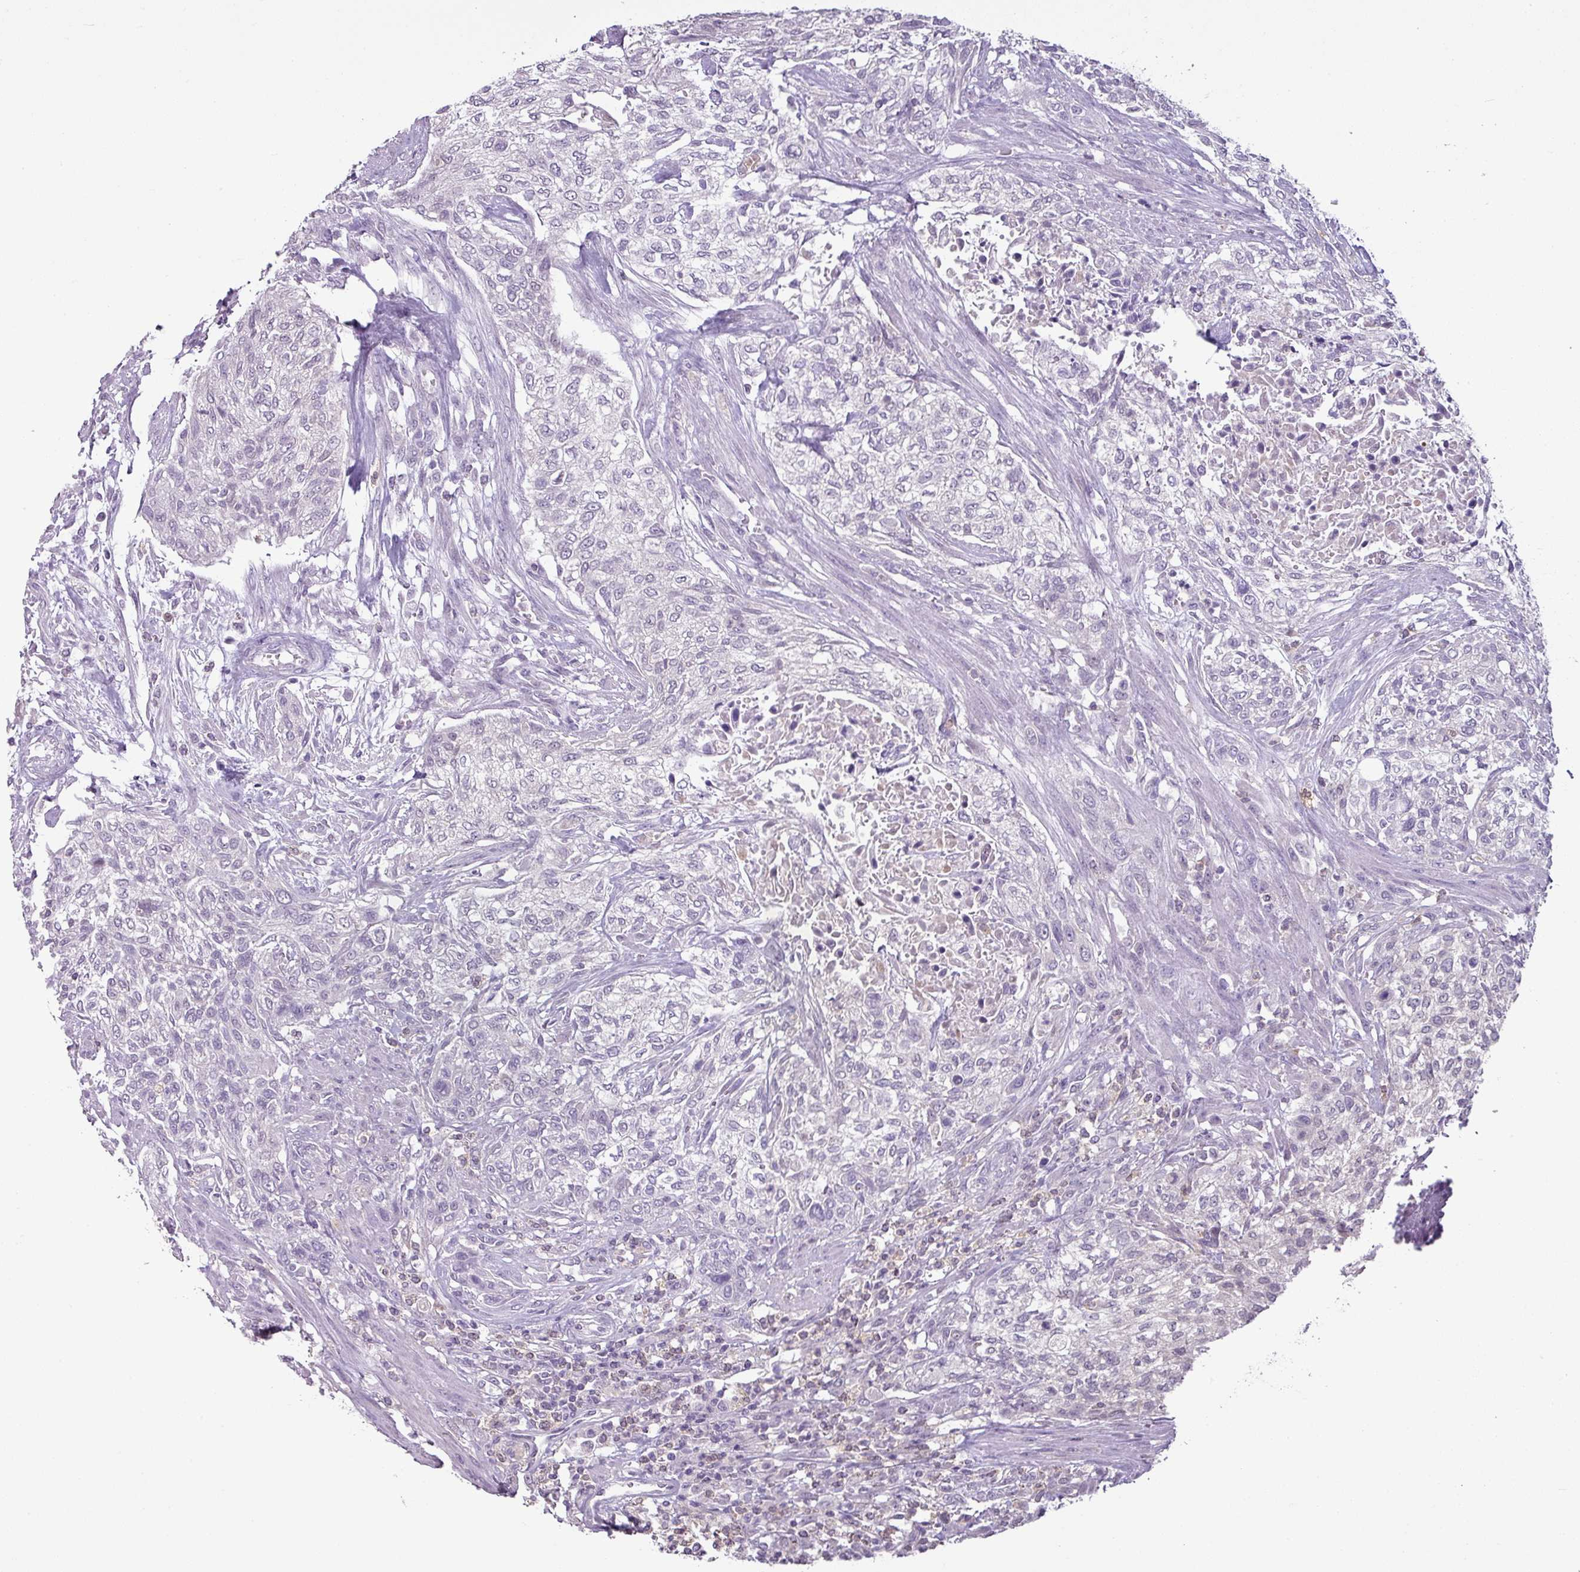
{"staining": {"intensity": "negative", "quantity": "none", "location": "none"}, "tissue": "urothelial cancer", "cell_type": "Tumor cells", "image_type": "cancer", "snomed": [{"axis": "morphology", "description": "Normal tissue, NOS"}, {"axis": "morphology", "description": "Urothelial carcinoma, NOS"}, {"axis": "topography", "description": "Urinary bladder"}, {"axis": "topography", "description": "Peripheral nerve tissue"}], "caption": "An IHC histopathology image of transitional cell carcinoma is shown. There is no staining in tumor cells of transitional cell carcinoma.", "gene": "TTLL12", "patient": {"sex": "male", "age": 35}}